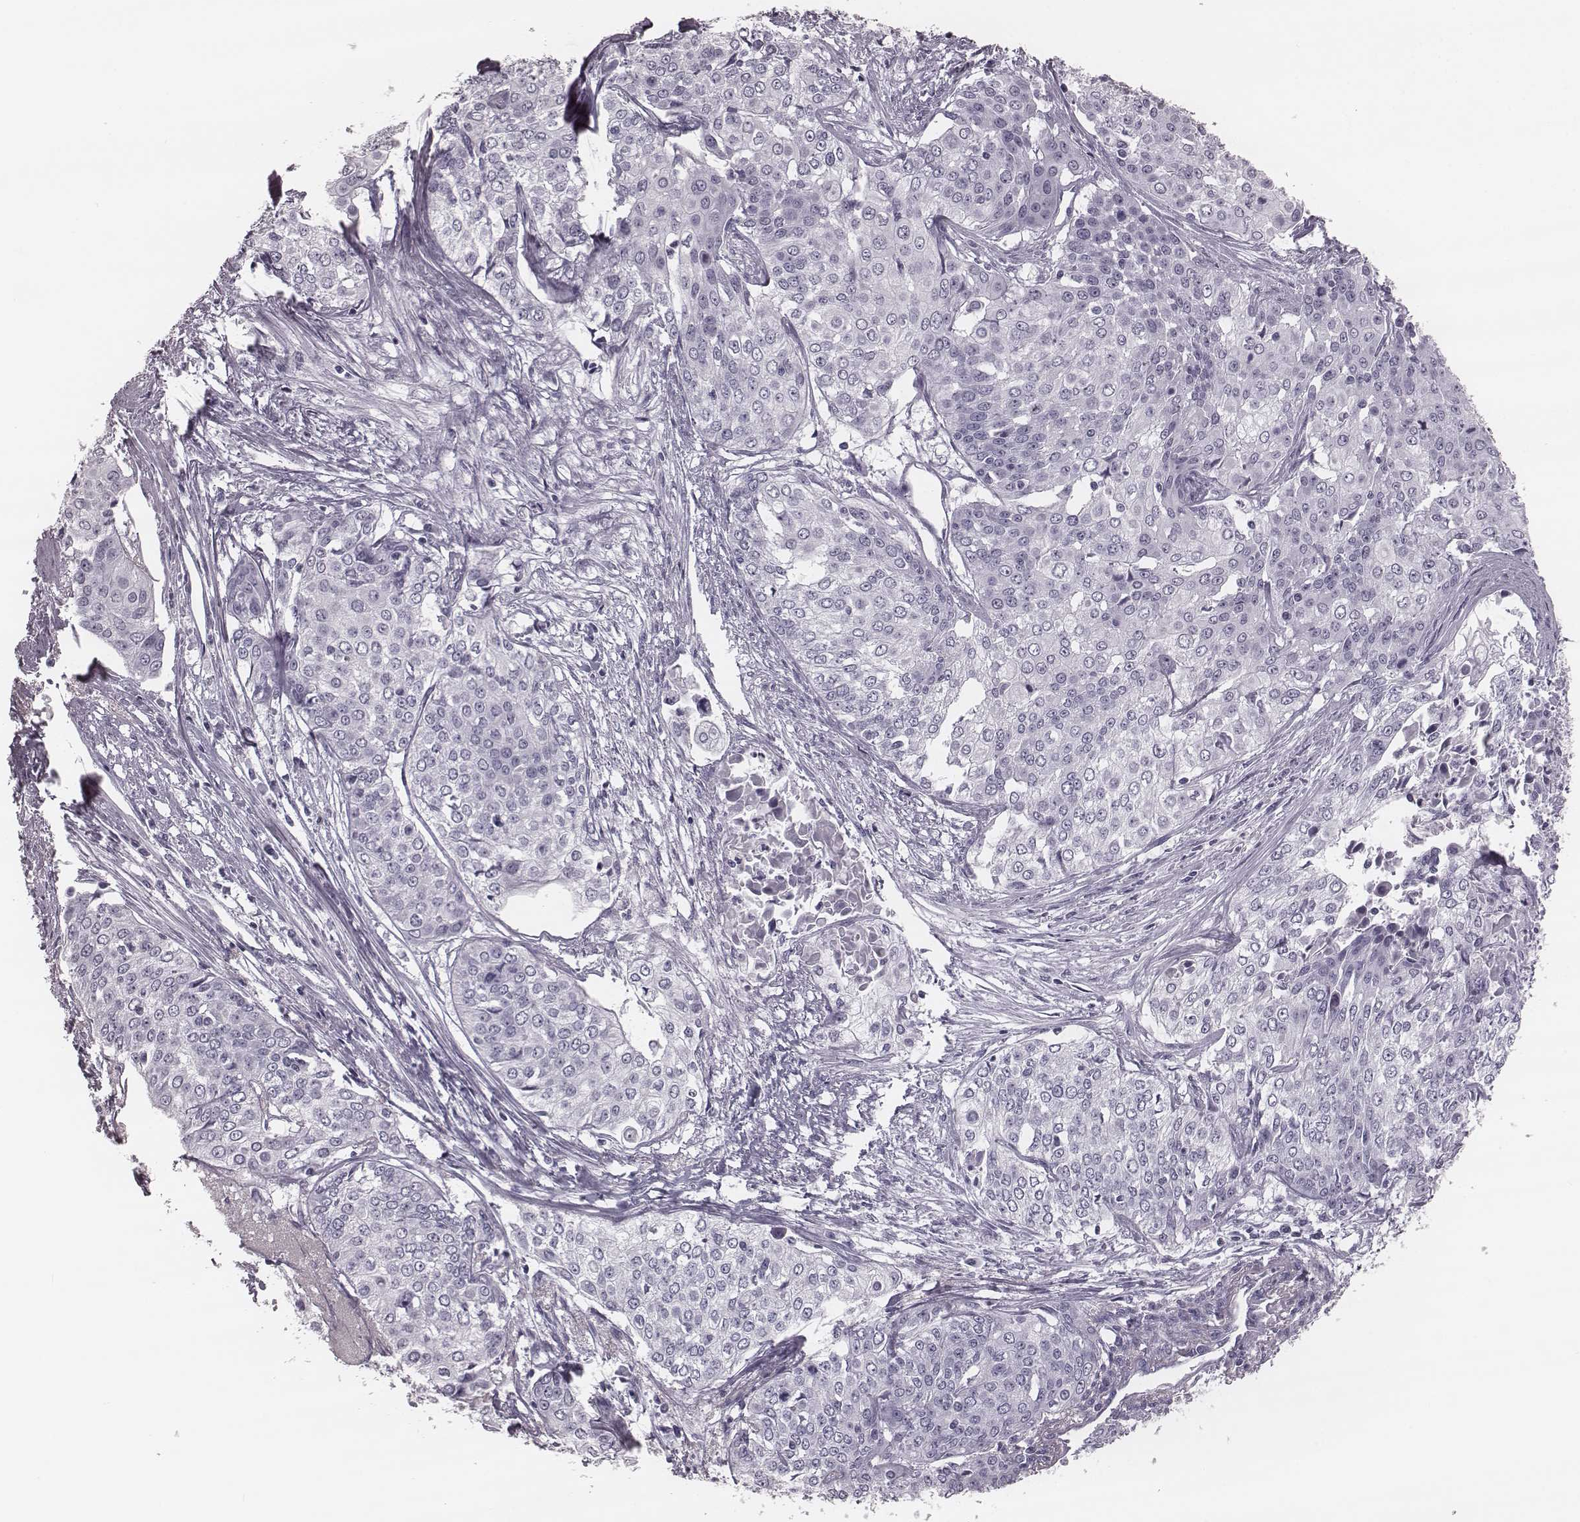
{"staining": {"intensity": "negative", "quantity": "none", "location": "none"}, "tissue": "cervical cancer", "cell_type": "Tumor cells", "image_type": "cancer", "snomed": [{"axis": "morphology", "description": "Squamous cell carcinoma, NOS"}, {"axis": "topography", "description": "Cervix"}], "caption": "Cervical cancer stained for a protein using immunohistochemistry (IHC) exhibits no positivity tumor cells.", "gene": "KRT74", "patient": {"sex": "female", "age": 39}}